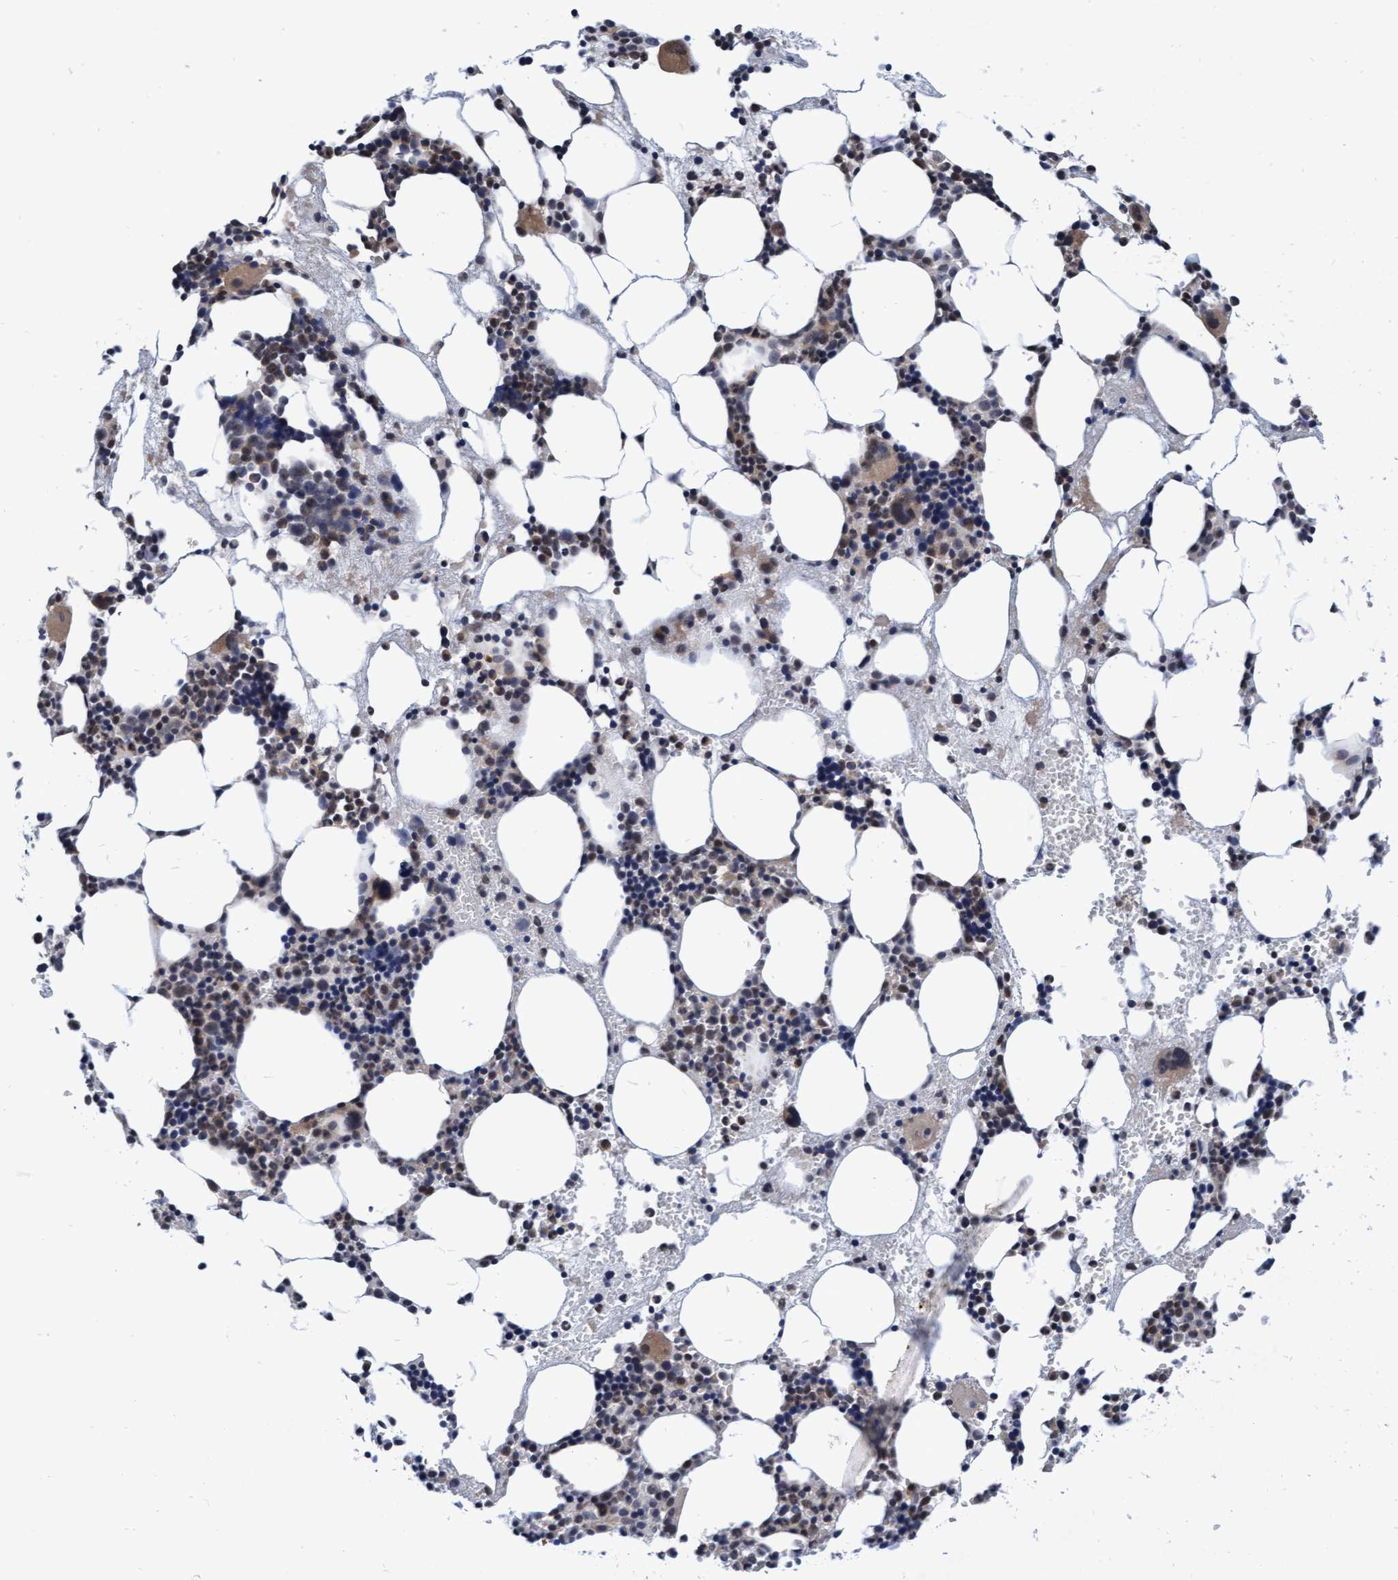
{"staining": {"intensity": "moderate", "quantity": "25%-75%", "location": "cytoplasmic/membranous"}, "tissue": "bone marrow", "cell_type": "Hematopoietic cells", "image_type": "normal", "snomed": [{"axis": "morphology", "description": "Normal tissue, NOS"}, {"axis": "morphology", "description": "Inflammation, NOS"}, {"axis": "topography", "description": "Bone marrow"}], "caption": "About 25%-75% of hematopoietic cells in benign bone marrow display moderate cytoplasmic/membranous protein staining as visualized by brown immunohistochemical staining.", "gene": "EFCAB13", "patient": {"sex": "female", "age": 67}}